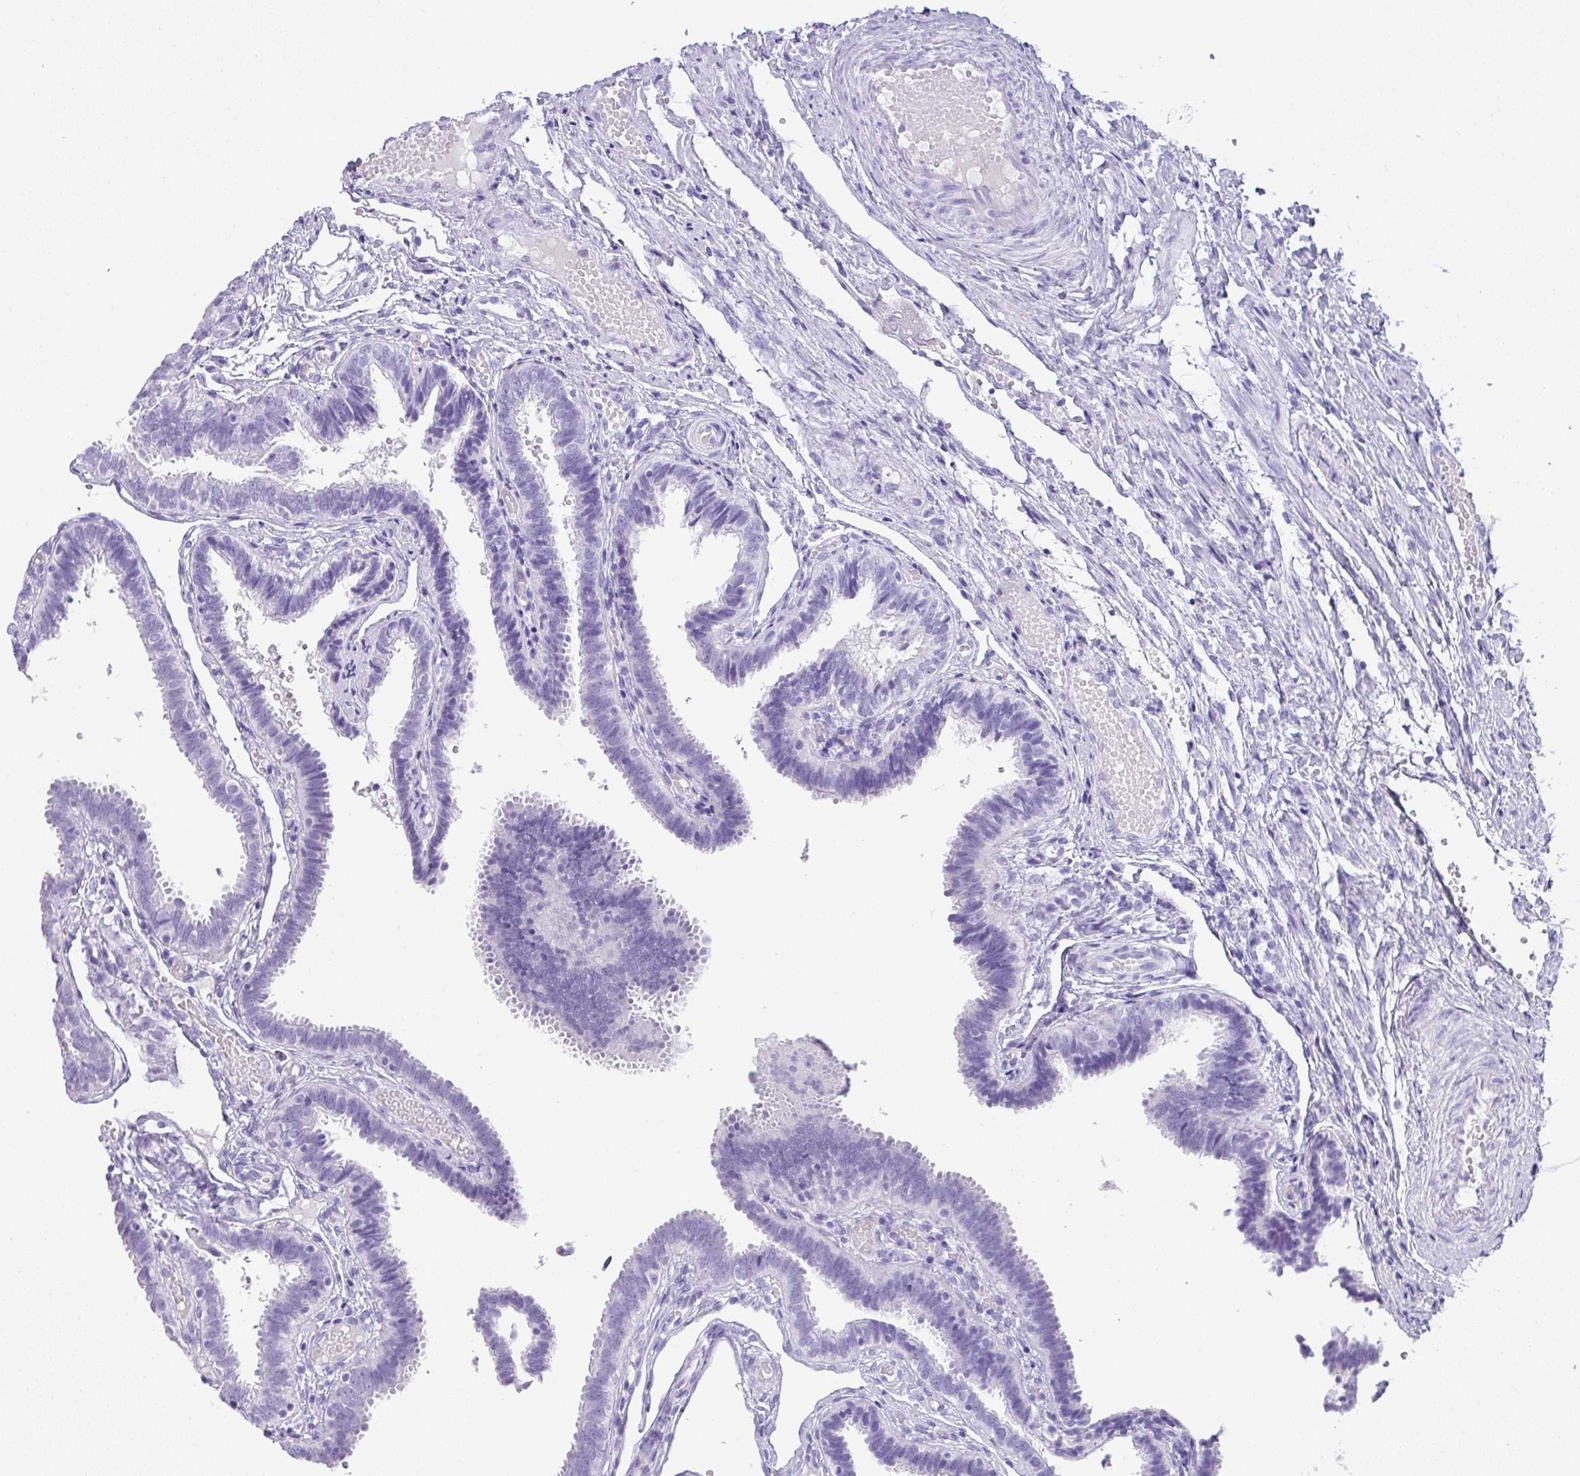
{"staining": {"intensity": "negative", "quantity": "none", "location": "none"}, "tissue": "fallopian tube", "cell_type": "Glandular cells", "image_type": "normal", "snomed": [{"axis": "morphology", "description": "Normal tissue, NOS"}, {"axis": "topography", "description": "Fallopian tube"}], "caption": "Immunohistochemistry photomicrograph of normal fallopian tube: fallopian tube stained with DAB (3,3'-diaminobenzidine) reveals no significant protein staining in glandular cells.", "gene": "TNP1", "patient": {"sex": "female", "age": 37}}